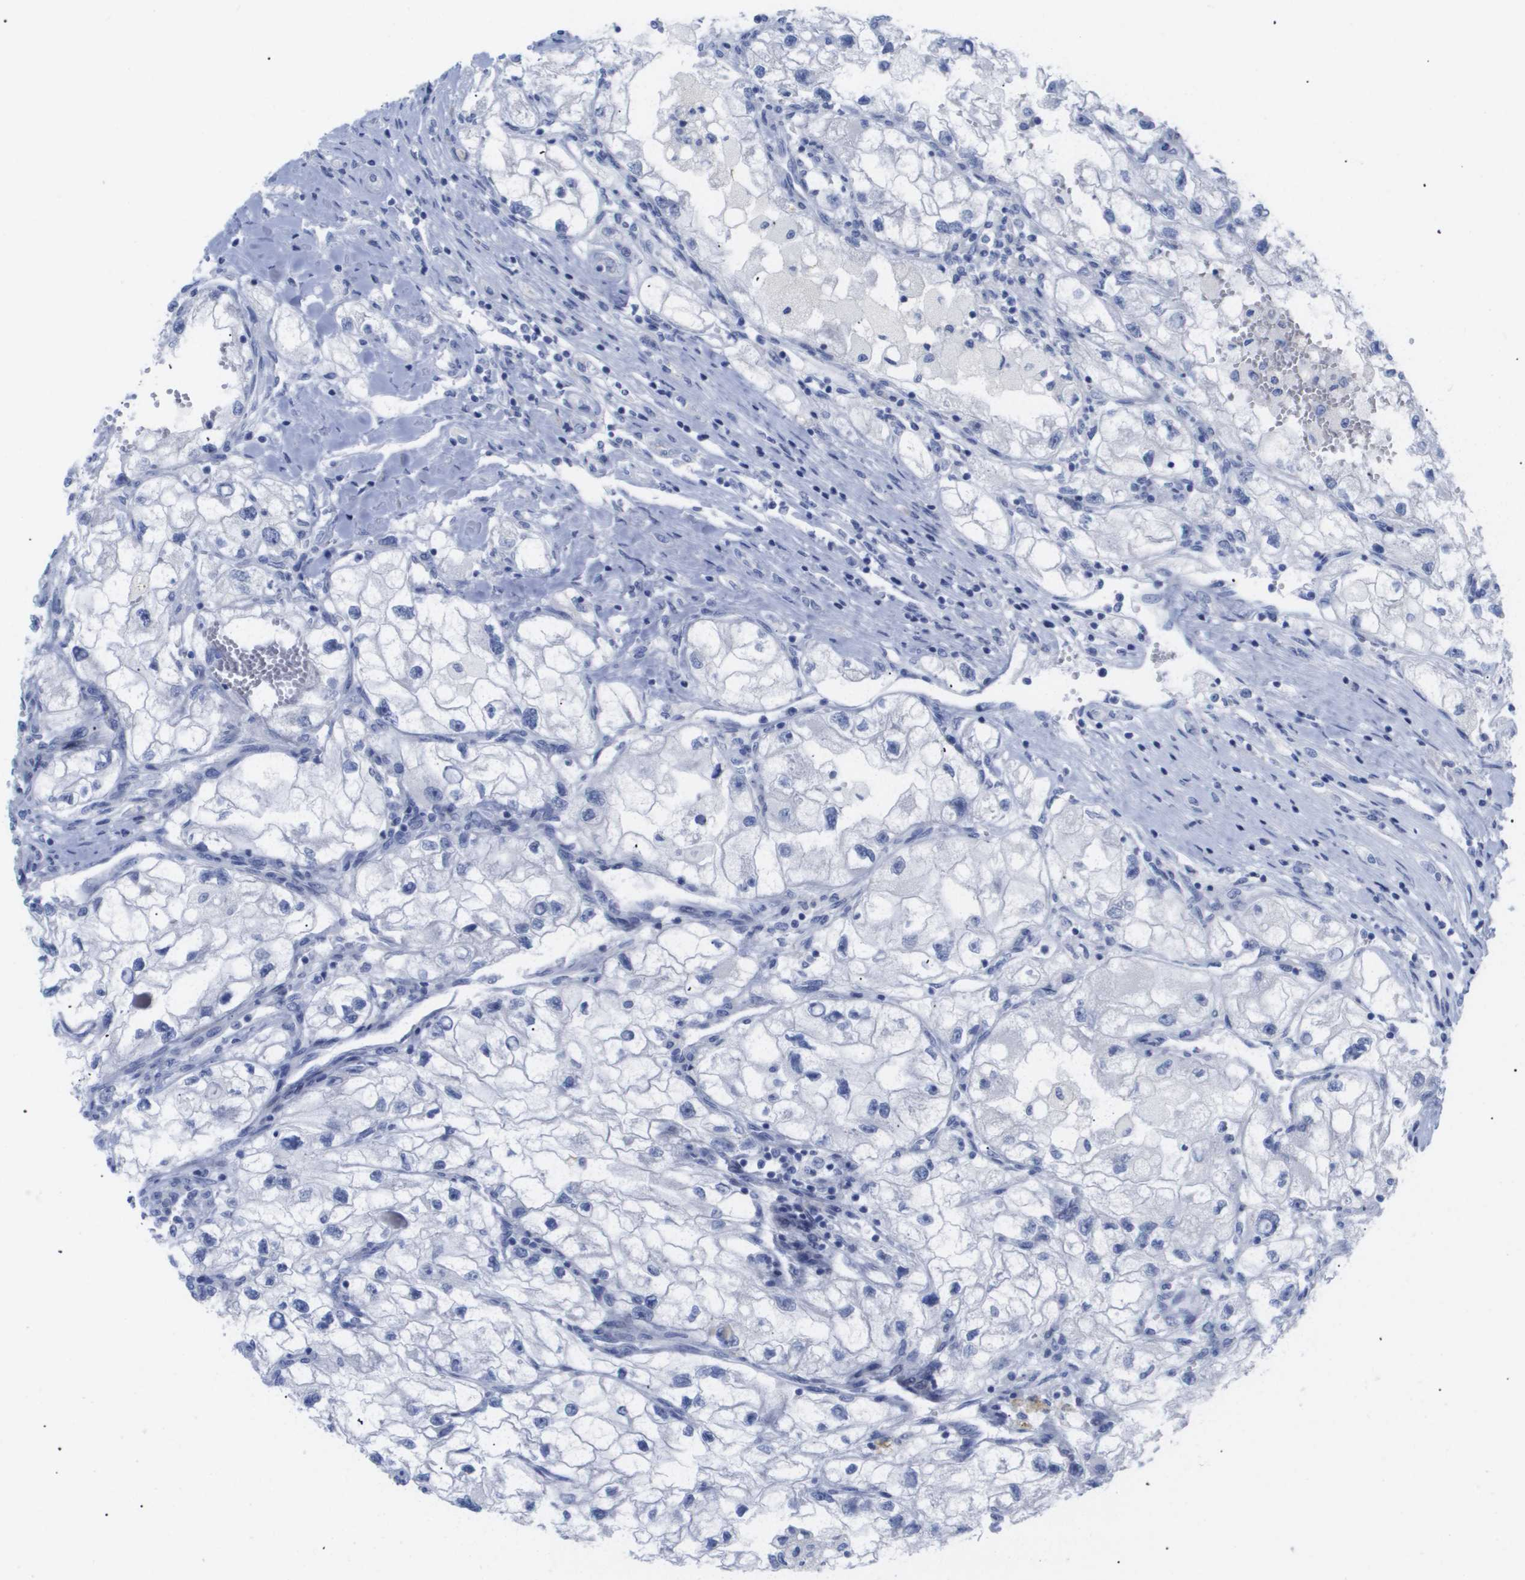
{"staining": {"intensity": "negative", "quantity": "none", "location": "none"}, "tissue": "renal cancer", "cell_type": "Tumor cells", "image_type": "cancer", "snomed": [{"axis": "morphology", "description": "Adenocarcinoma, NOS"}, {"axis": "topography", "description": "Kidney"}], "caption": "IHC micrograph of renal cancer (adenocarcinoma) stained for a protein (brown), which reveals no positivity in tumor cells. Brightfield microscopy of immunohistochemistry stained with DAB (3,3'-diaminobenzidine) (brown) and hematoxylin (blue), captured at high magnification.", "gene": "CAV3", "patient": {"sex": "female", "age": 70}}